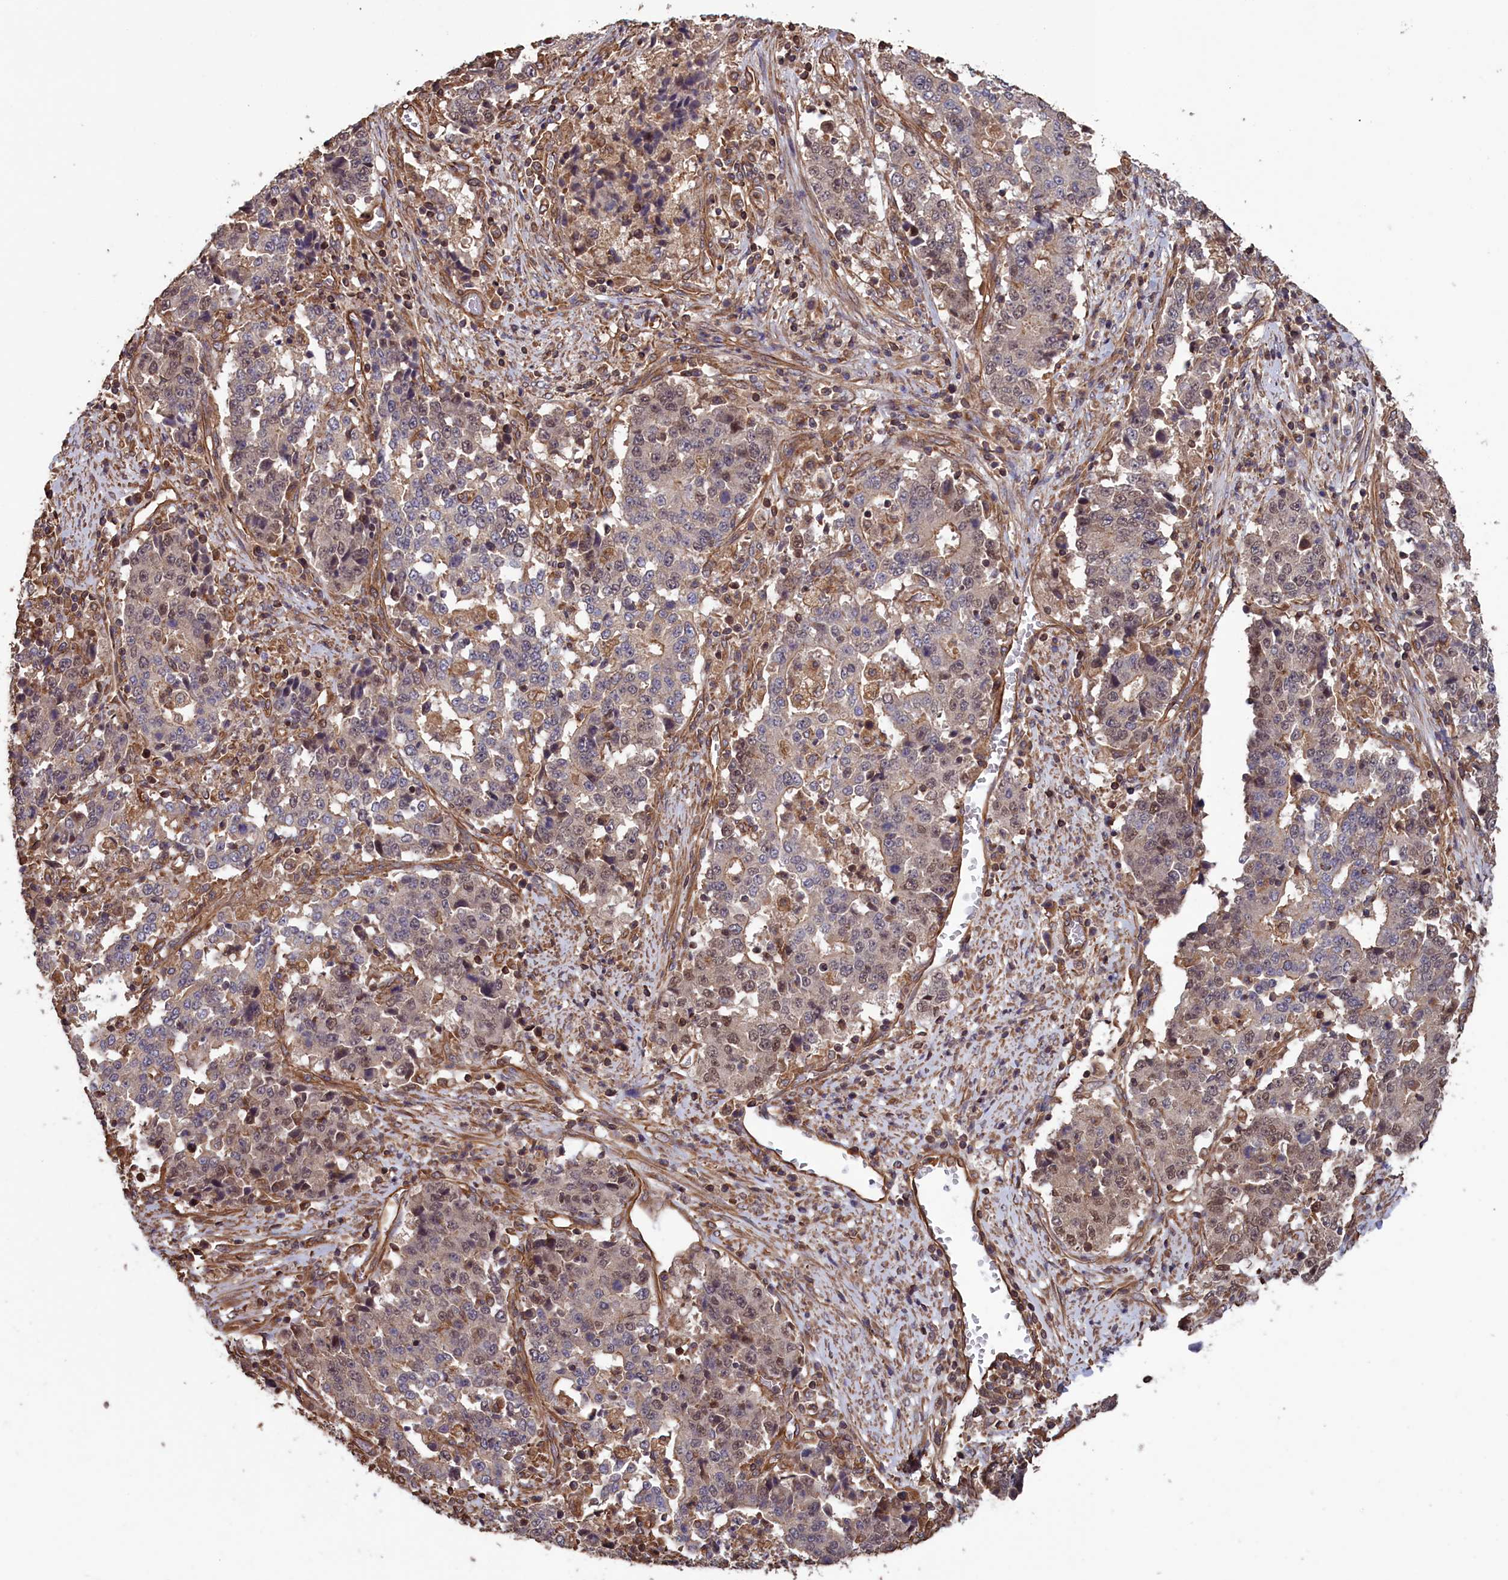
{"staining": {"intensity": "weak", "quantity": "25%-75%", "location": "nuclear"}, "tissue": "stomach cancer", "cell_type": "Tumor cells", "image_type": "cancer", "snomed": [{"axis": "morphology", "description": "Adenocarcinoma, NOS"}, {"axis": "topography", "description": "Stomach"}], "caption": "This is a histology image of immunohistochemistry staining of stomach cancer, which shows weak positivity in the nuclear of tumor cells.", "gene": "DAPK3", "patient": {"sex": "male", "age": 59}}